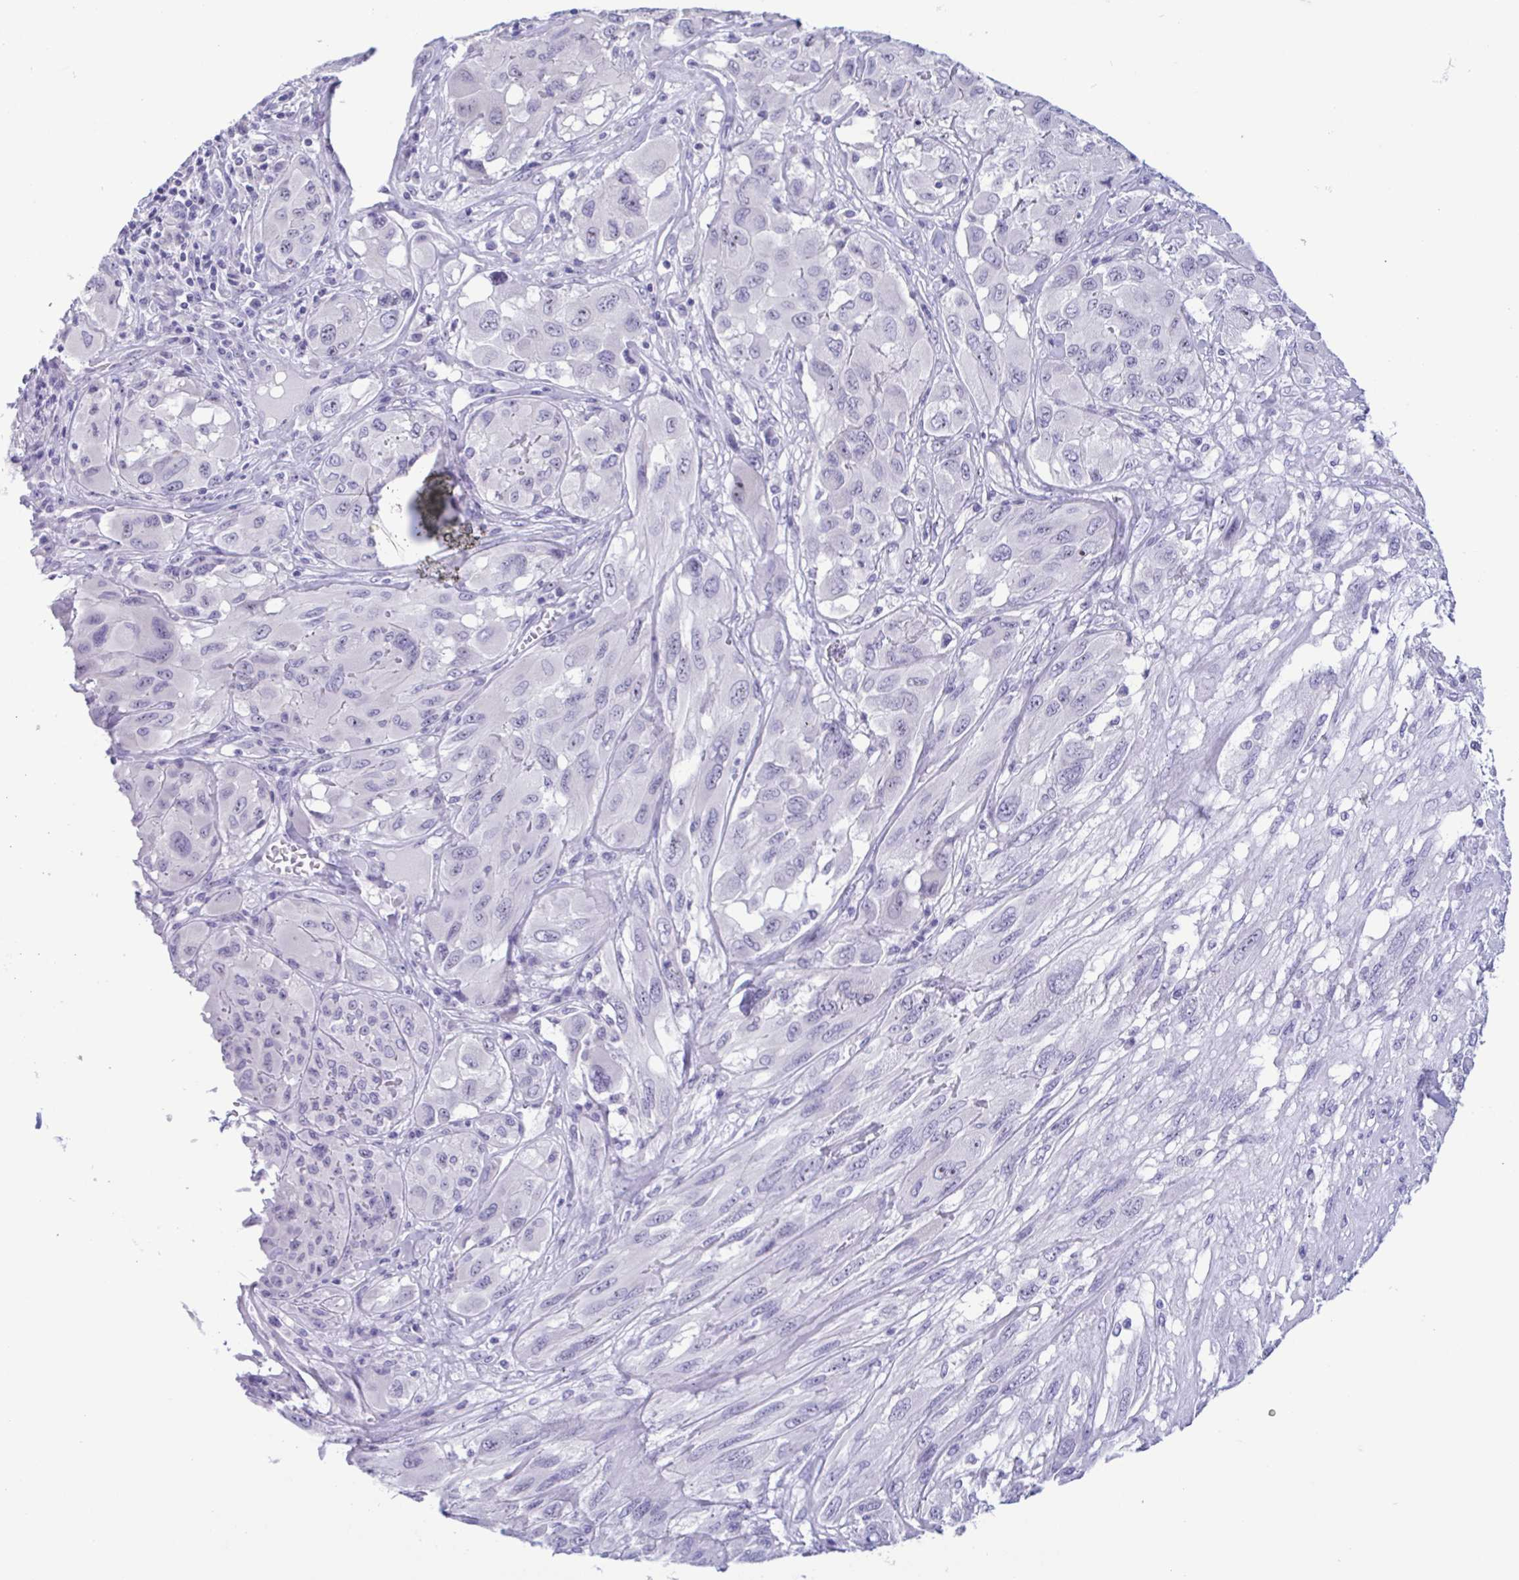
{"staining": {"intensity": "negative", "quantity": "none", "location": "none"}, "tissue": "melanoma", "cell_type": "Tumor cells", "image_type": "cancer", "snomed": [{"axis": "morphology", "description": "Malignant melanoma, NOS"}, {"axis": "topography", "description": "Skin"}], "caption": "There is no significant expression in tumor cells of melanoma.", "gene": "MYL7", "patient": {"sex": "female", "age": 91}}